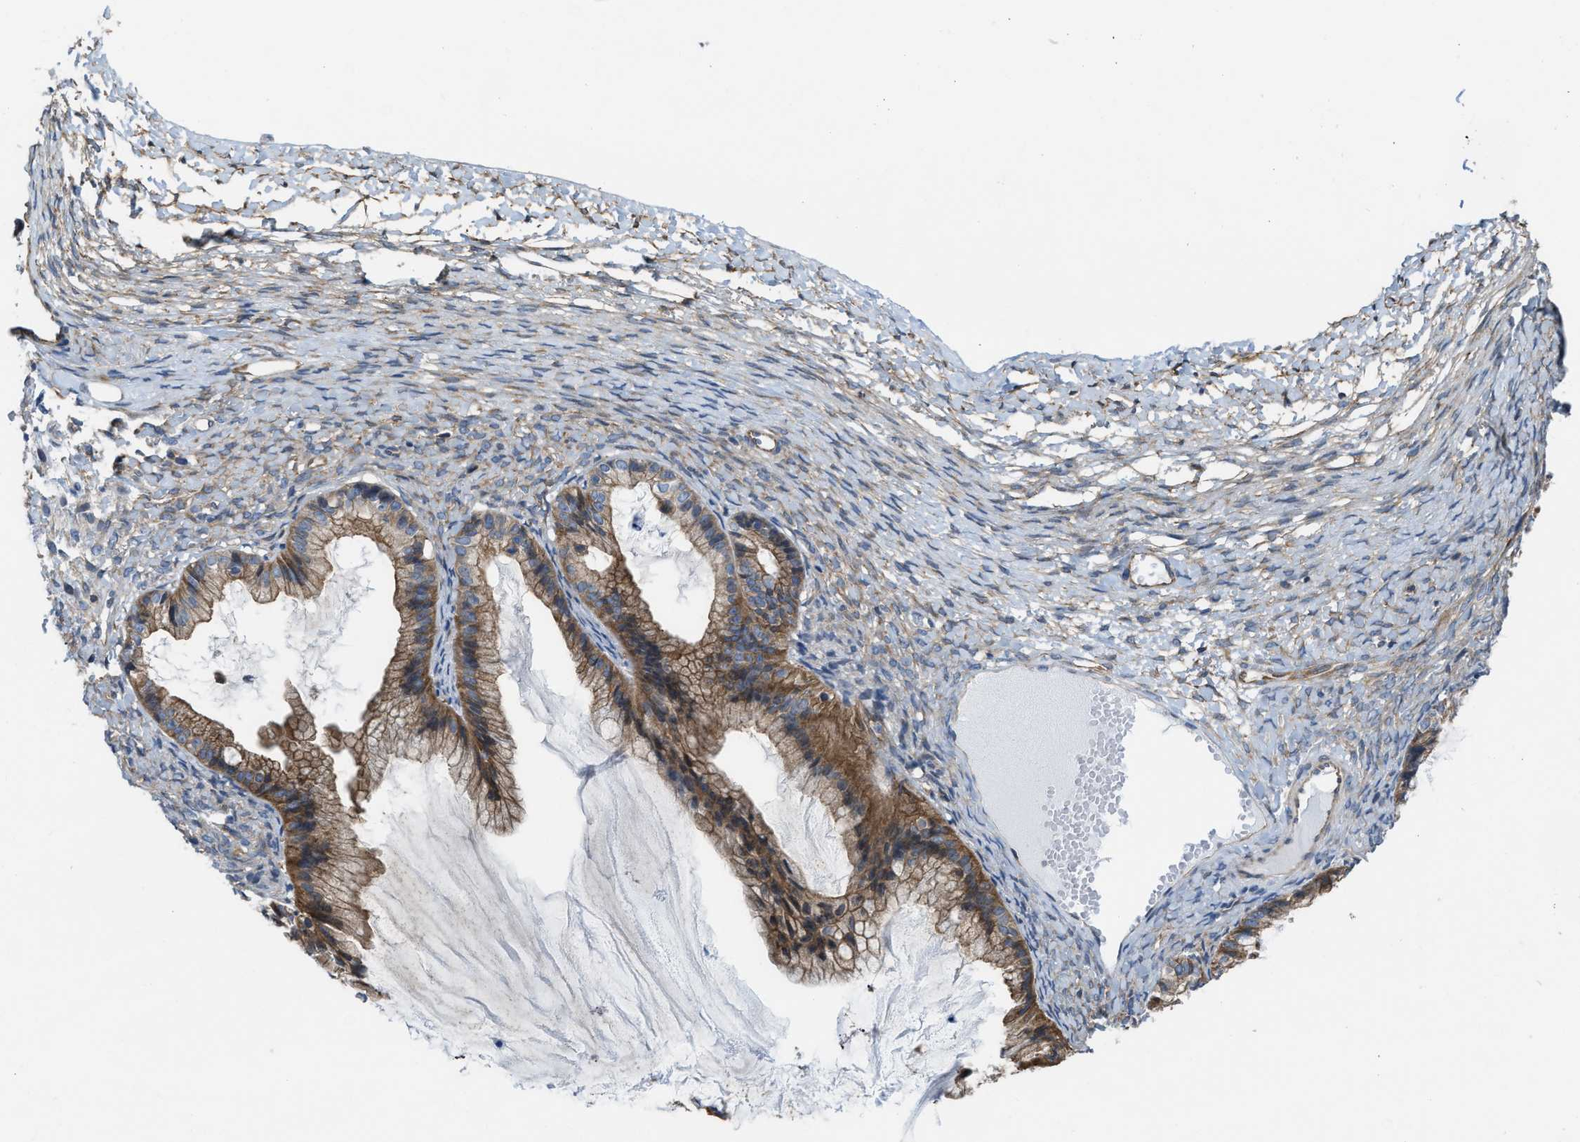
{"staining": {"intensity": "moderate", "quantity": ">75%", "location": "cytoplasmic/membranous"}, "tissue": "ovarian cancer", "cell_type": "Tumor cells", "image_type": "cancer", "snomed": [{"axis": "morphology", "description": "Cystadenocarcinoma, mucinous, NOS"}, {"axis": "topography", "description": "Ovary"}], "caption": "This is a micrograph of immunohistochemistry staining of ovarian cancer, which shows moderate expression in the cytoplasmic/membranous of tumor cells.", "gene": "MYO18A", "patient": {"sex": "female", "age": 57}}